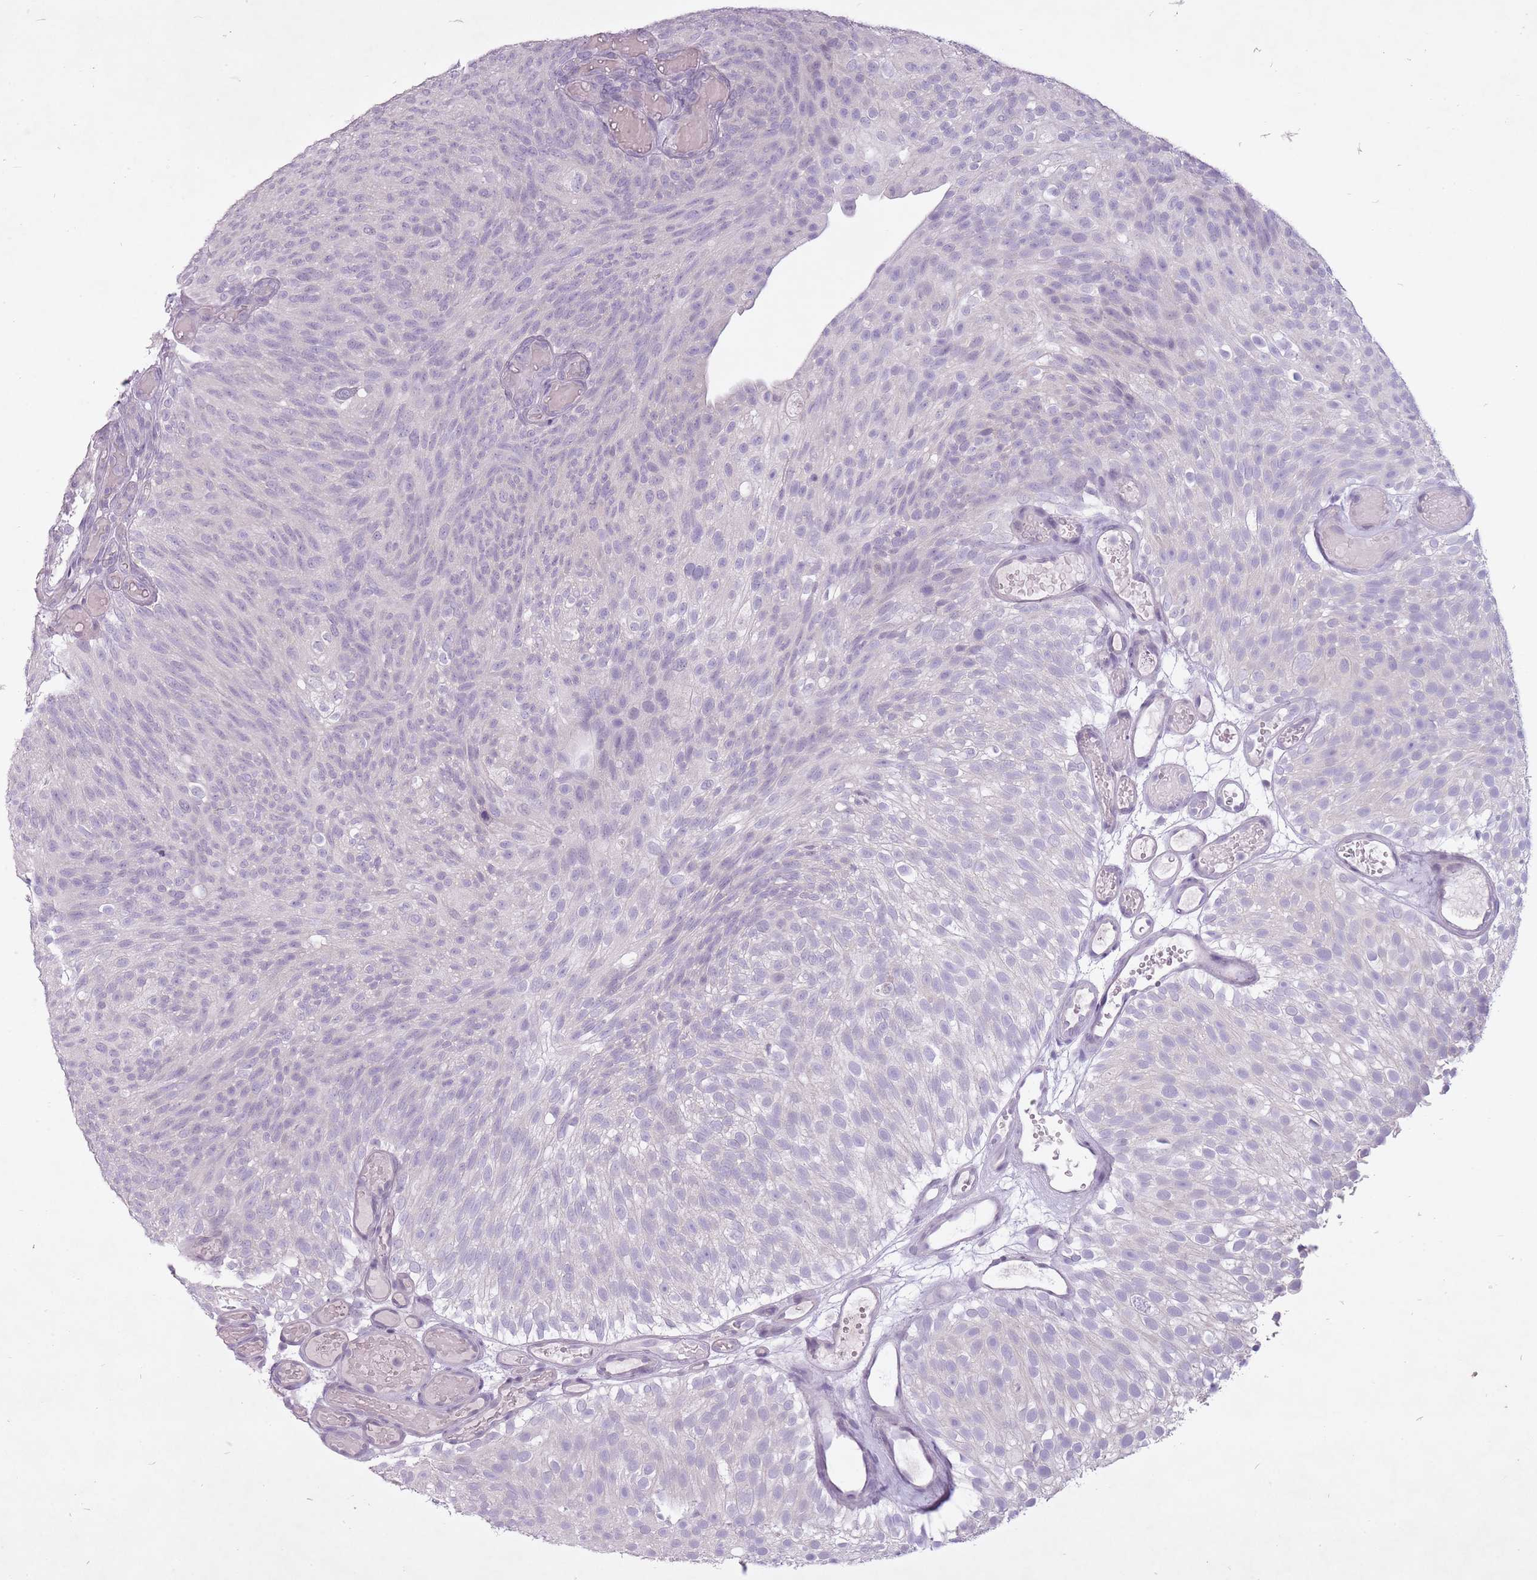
{"staining": {"intensity": "negative", "quantity": "none", "location": "none"}, "tissue": "urothelial cancer", "cell_type": "Tumor cells", "image_type": "cancer", "snomed": [{"axis": "morphology", "description": "Urothelial carcinoma, Low grade"}, {"axis": "topography", "description": "Urinary bladder"}], "caption": "IHC histopathology image of neoplastic tissue: human urothelial cancer stained with DAB demonstrates no significant protein expression in tumor cells.", "gene": "FAM43B", "patient": {"sex": "male", "age": 78}}